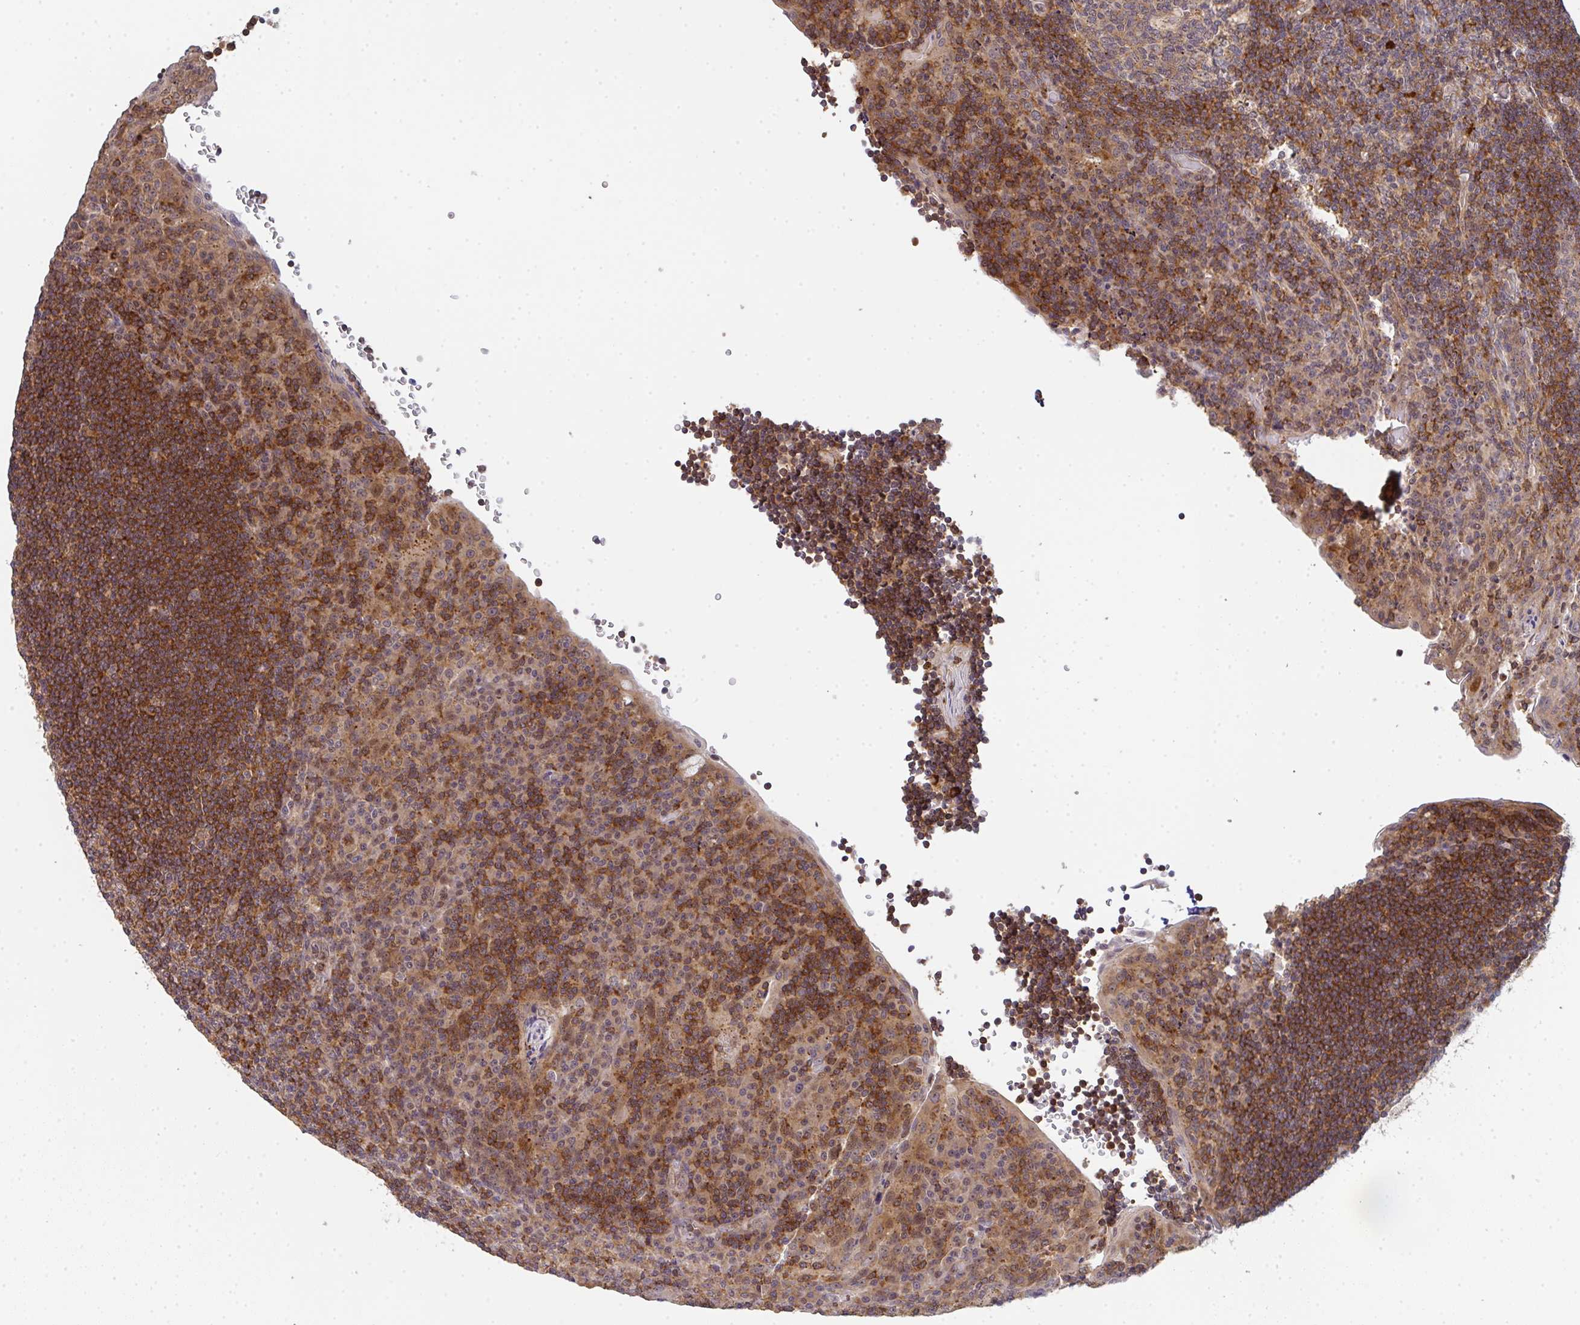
{"staining": {"intensity": "weak", "quantity": "25%-75%", "location": "cytoplasmic/membranous"}, "tissue": "tonsil", "cell_type": "Germinal center cells", "image_type": "normal", "snomed": [{"axis": "morphology", "description": "Normal tissue, NOS"}, {"axis": "topography", "description": "Tonsil"}], "caption": "IHC histopathology image of normal tonsil stained for a protein (brown), which demonstrates low levels of weak cytoplasmic/membranous expression in approximately 25%-75% of germinal center cells.", "gene": "SIMC1", "patient": {"sex": "male", "age": 17}}